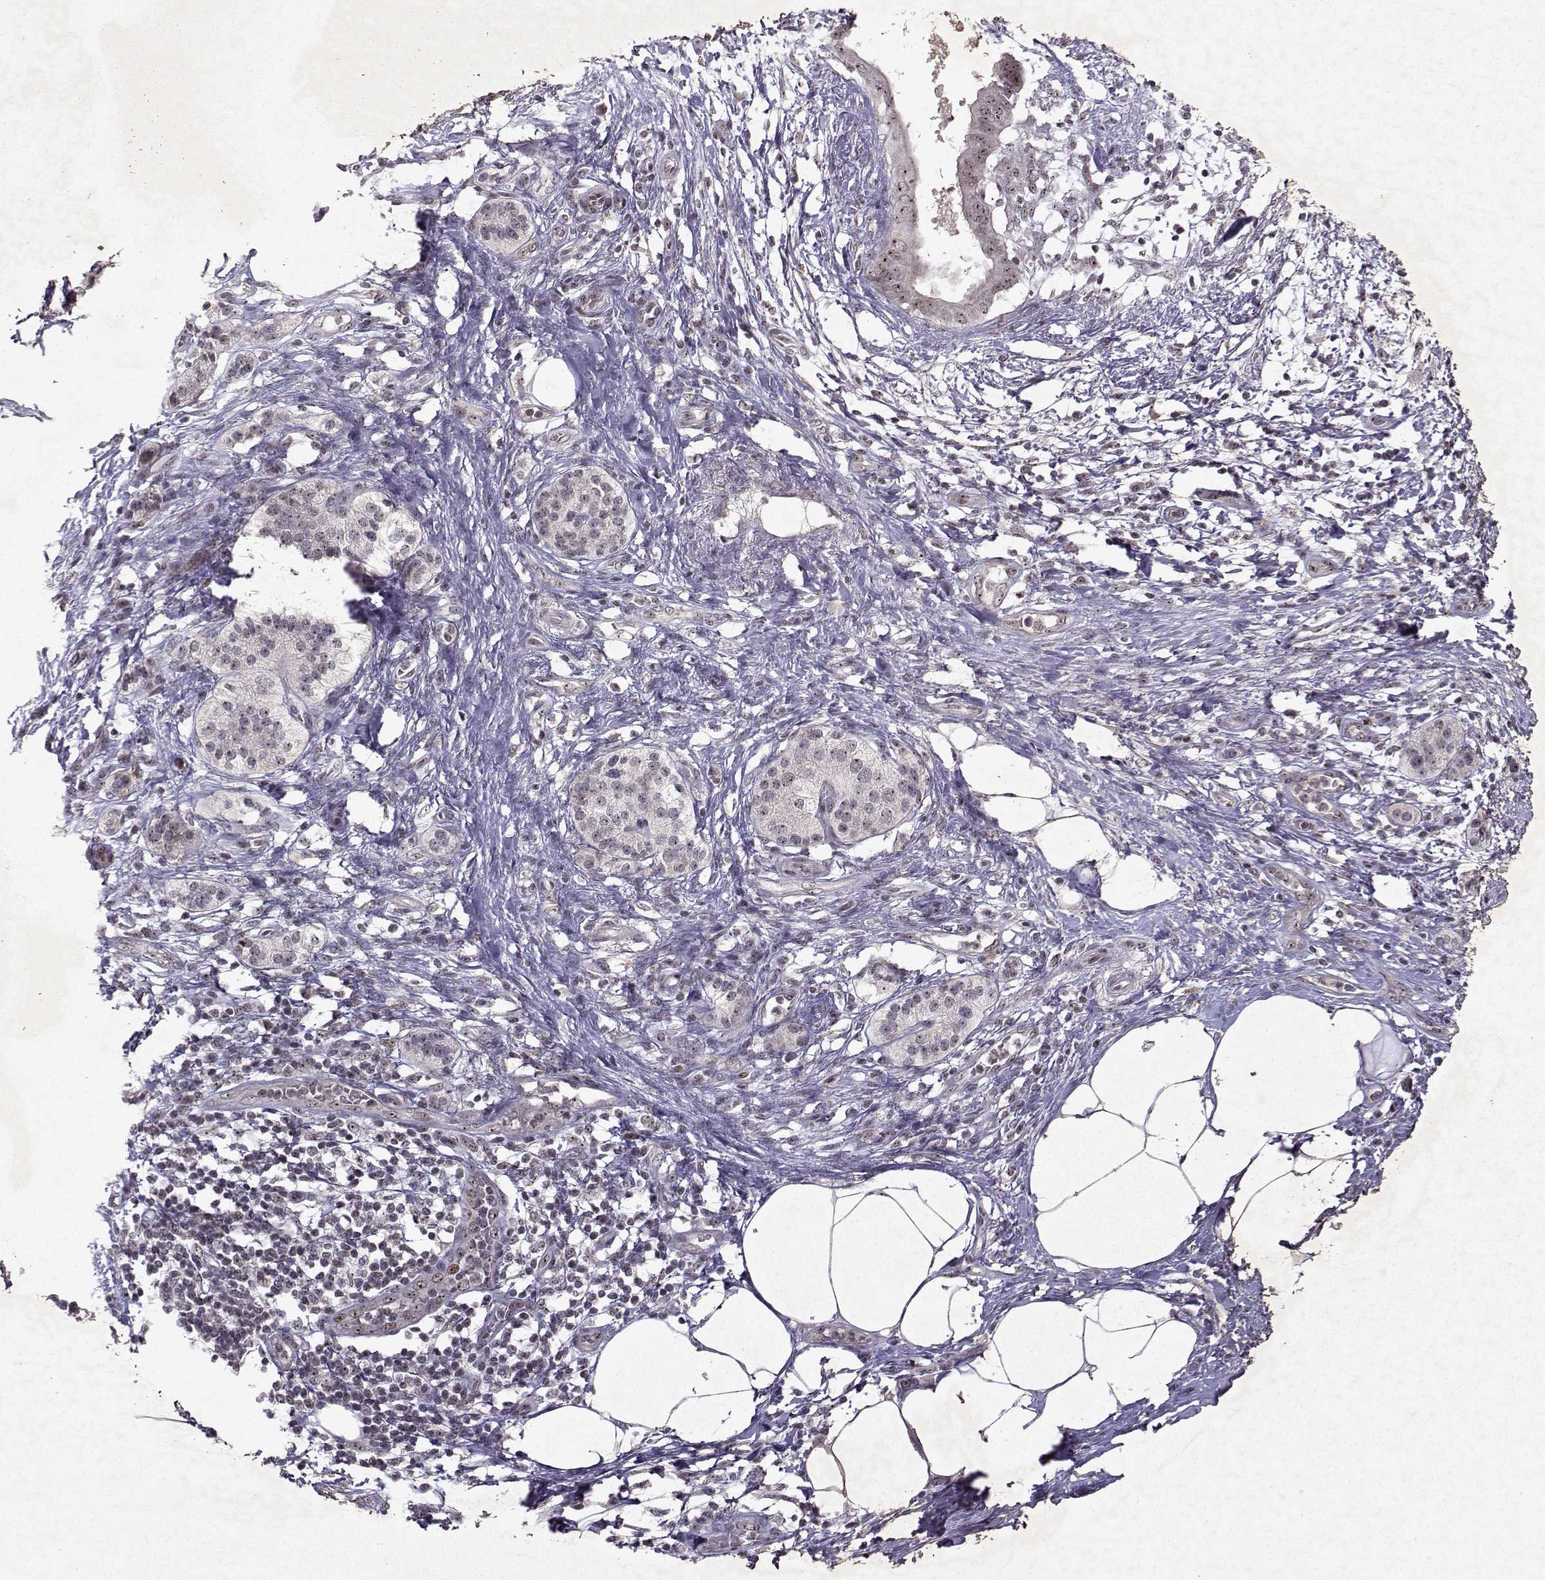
{"staining": {"intensity": "moderate", "quantity": ">75%", "location": "nuclear"}, "tissue": "pancreatic cancer", "cell_type": "Tumor cells", "image_type": "cancer", "snomed": [{"axis": "morphology", "description": "Adenocarcinoma, NOS"}, {"axis": "topography", "description": "Pancreas"}], "caption": "DAB immunohistochemical staining of pancreatic cancer (adenocarcinoma) reveals moderate nuclear protein staining in approximately >75% of tumor cells. (IHC, brightfield microscopy, high magnification).", "gene": "DDX56", "patient": {"sex": "female", "age": 72}}